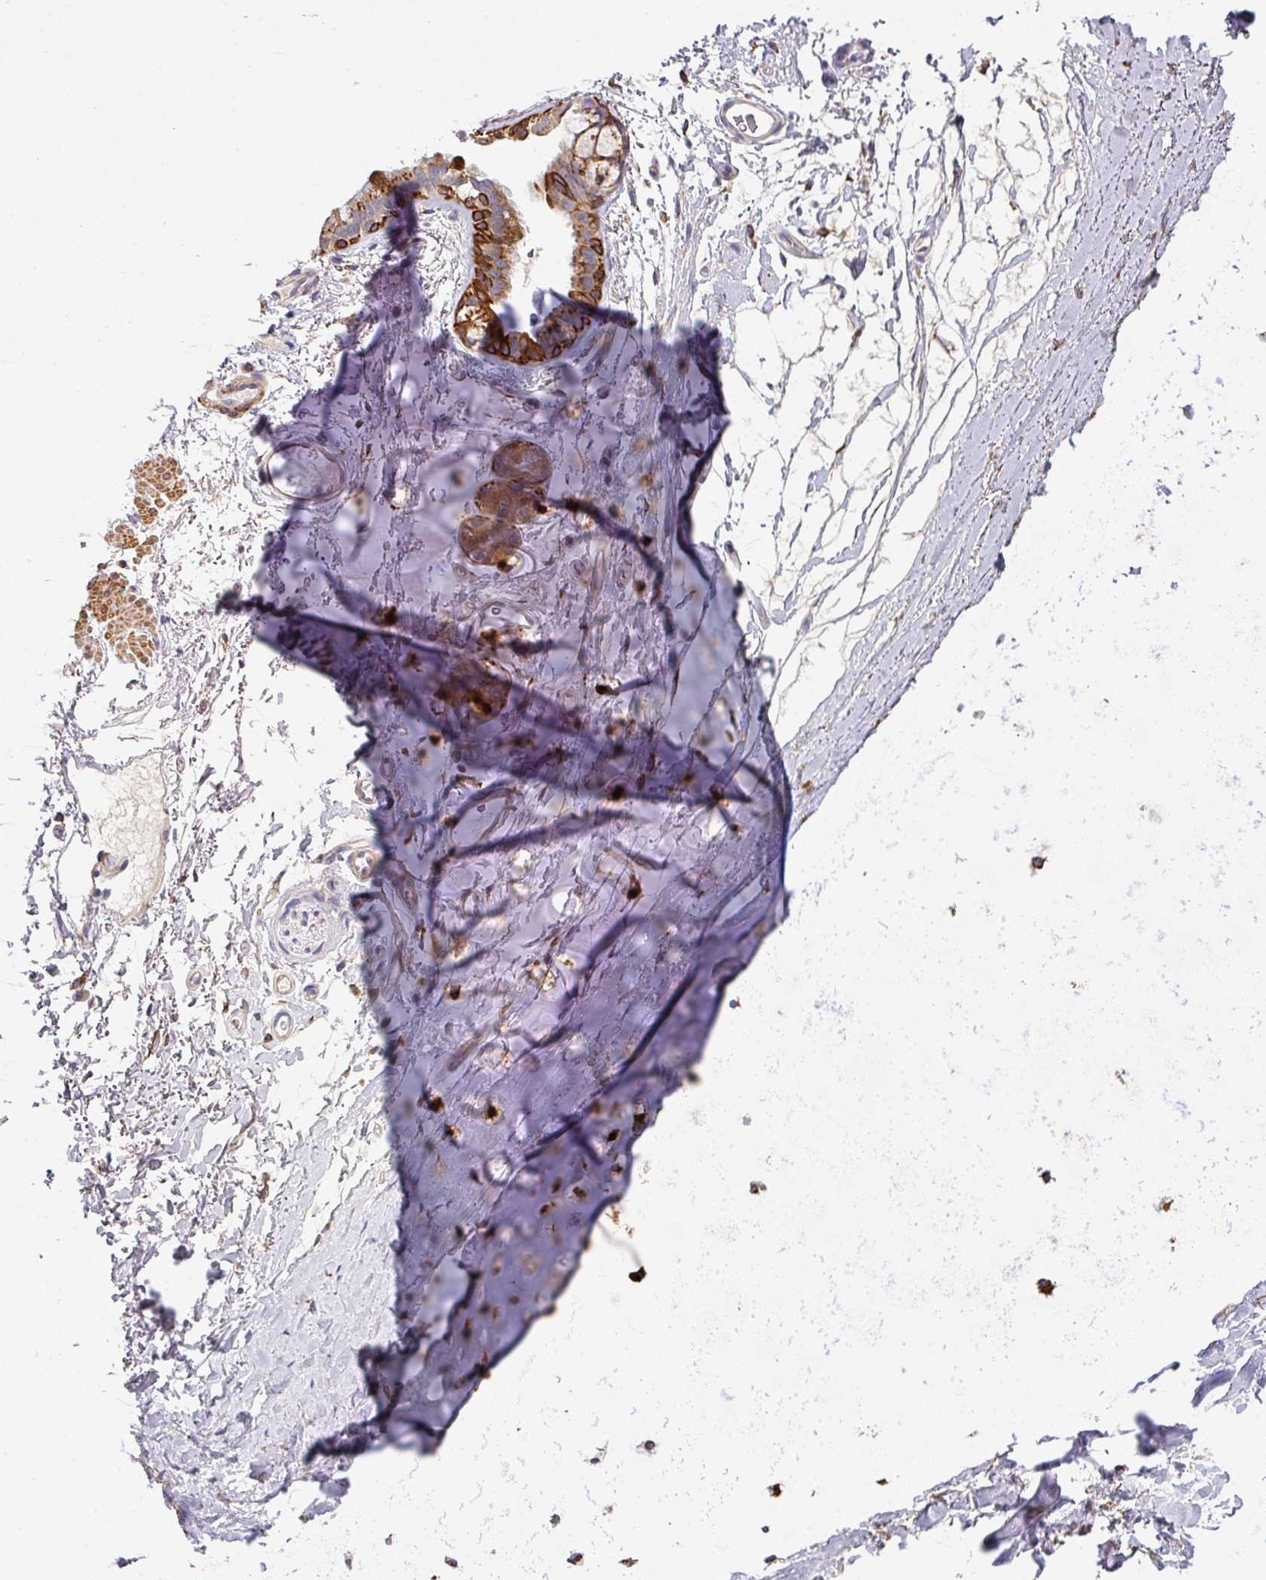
{"staining": {"intensity": "strong", "quantity": "<25%", "location": "cytoplasmic/membranous"}, "tissue": "adipose tissue", "cell_type": "Adipocytes", "image_type": "normal", "snomed": [{"axis": "morphology", "description": "Normal tissue, NOS"}, {"axis": "topography", "description": "Cartilage tissue"}, {"axis": "topography", "description": "Bronchus"}], "caption": "Adipocytes show medium levels of strong cytoplasmic/membranous positivity in approximately <25% of cells in normal adipose tissue.", "gene": "ZNF268", "patient": {"sex": "female", "age": 72}}